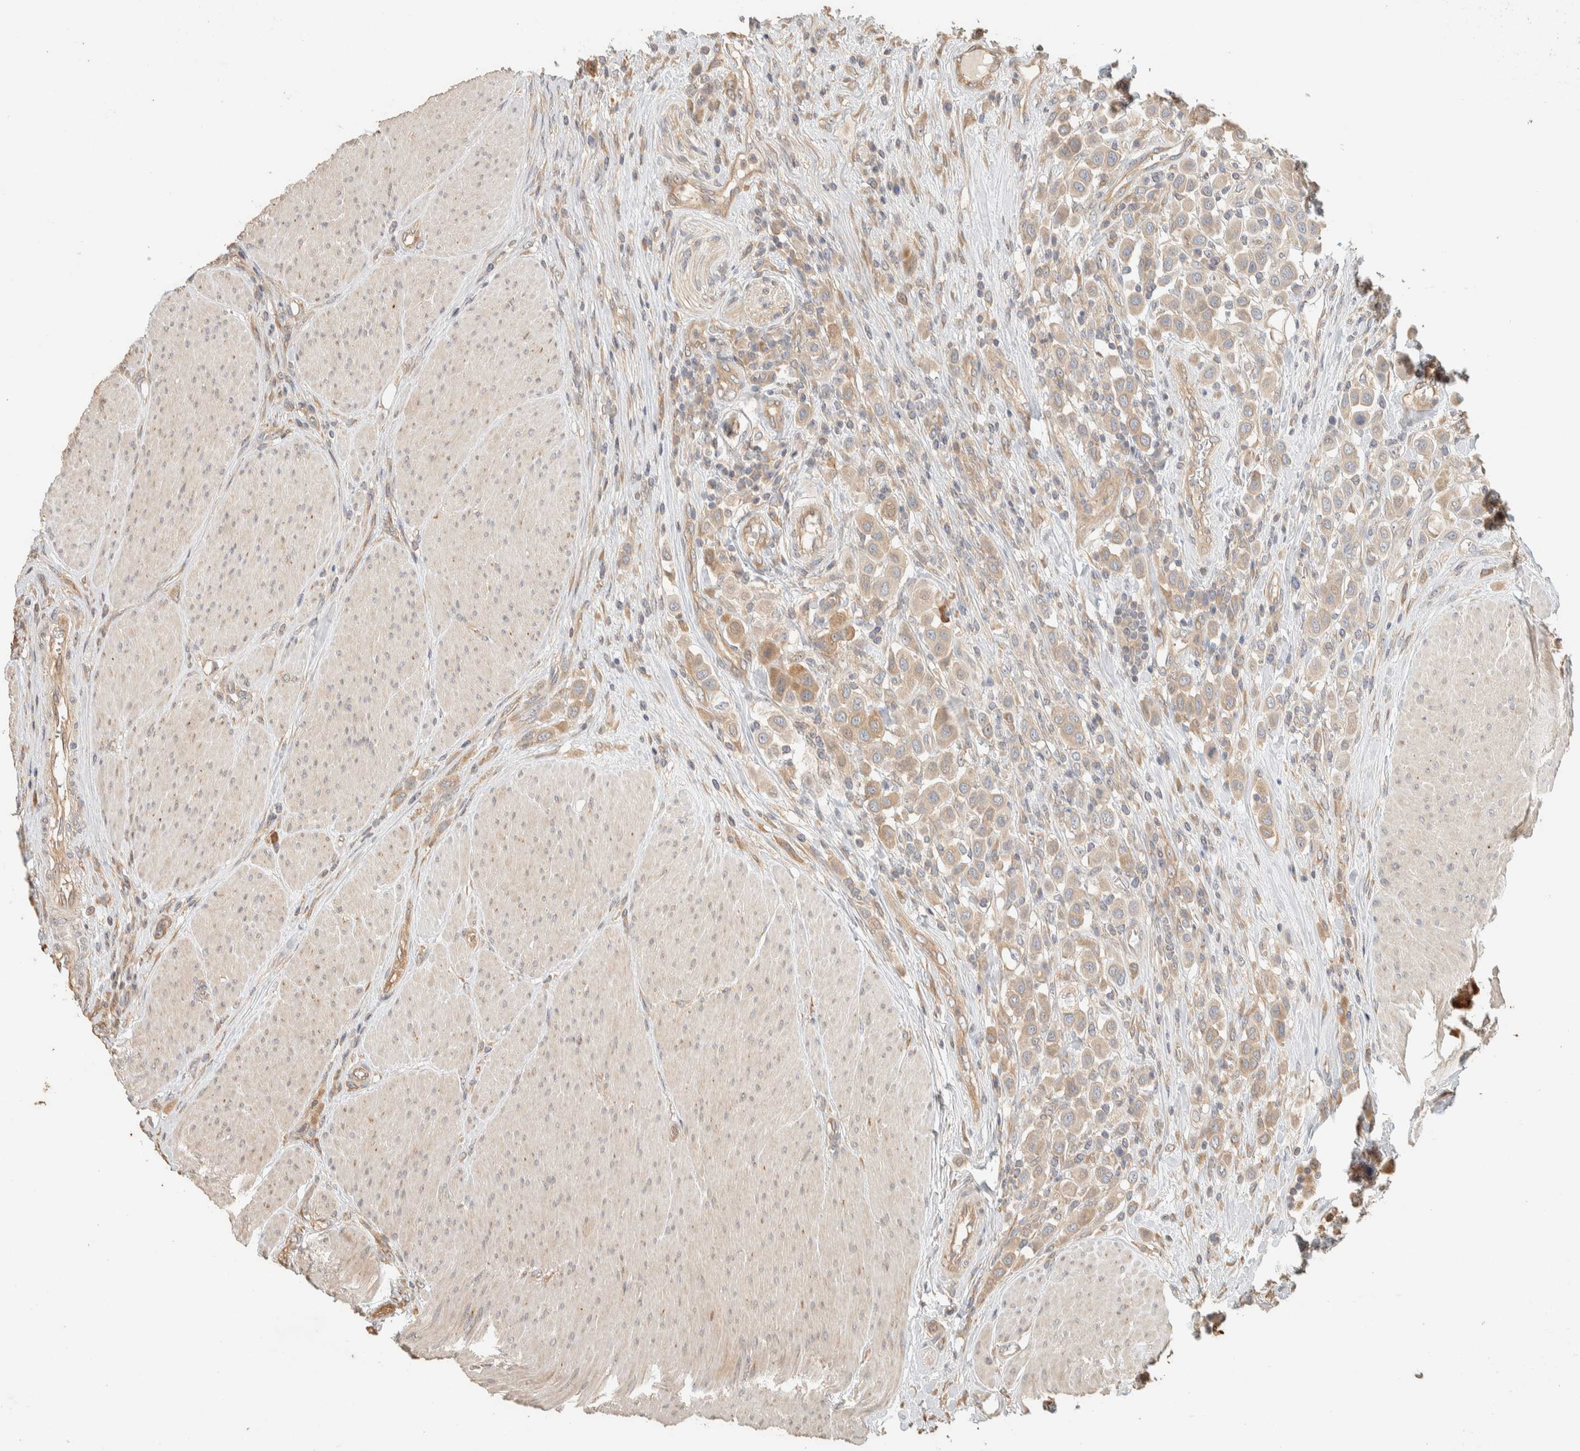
{"staining": {"intensity": "weak", "quantity": ">75%", "location": "cytoplasmic/membranous"}, "tissue": "urothelial cancer", "cell_type": "Tumor cells", "image_type": "cancer", "snomed": [{"axis": "morphology", "description": "Urothelial carcinoma, High grade"}, {"axis": "topography", "description": "Urinary bladder"}], "caption": "Protein expression analysis of urothelial cancer demonstrates weak cytoplasmic/membranous staining in about >75% of tumor cells.", "gene": "EXOC7", "patient": {"sex": "male", "age": 50}}